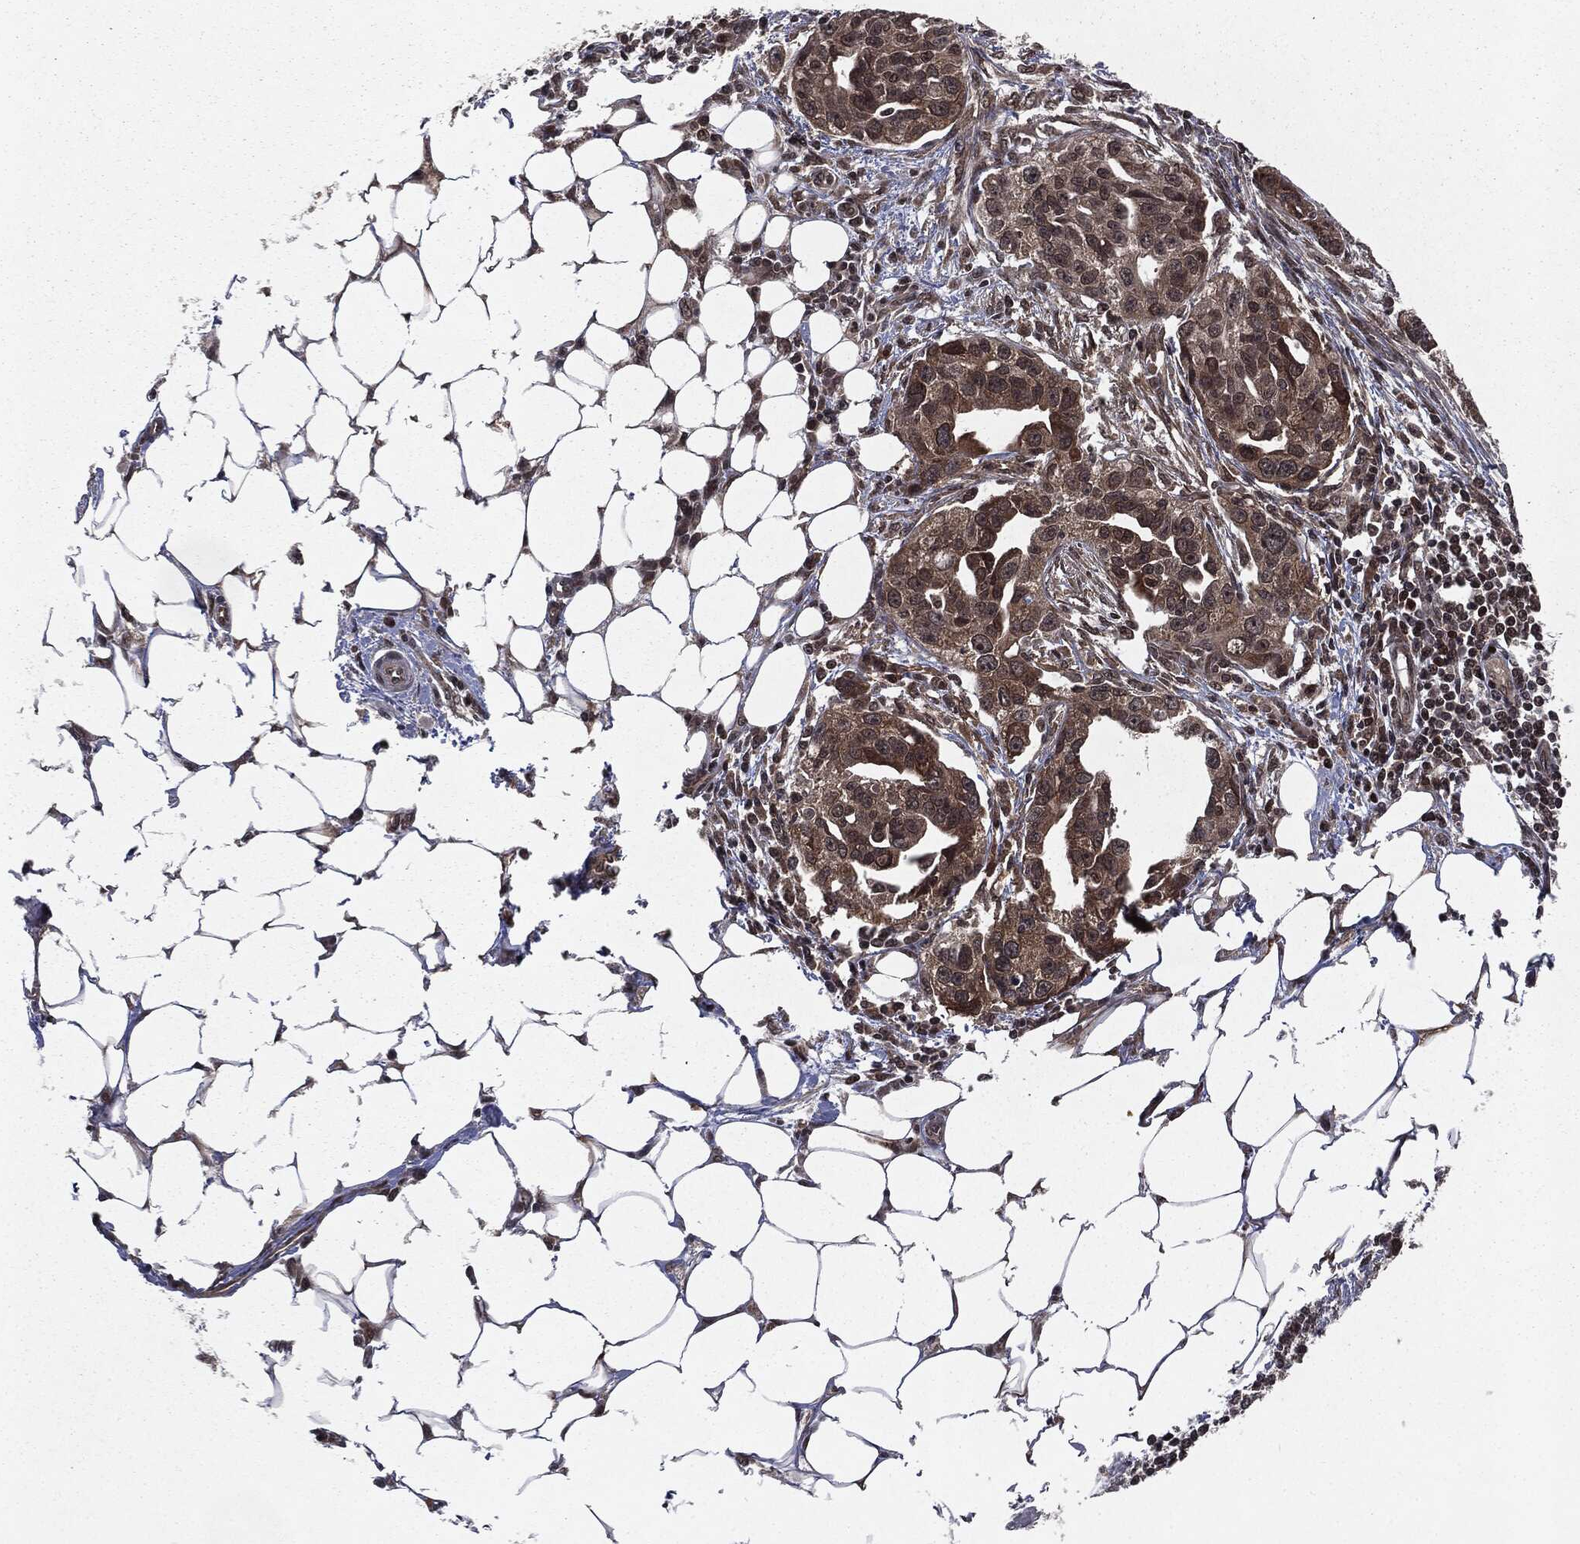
{"staining": {"intensity": "strong", "quantity": "25%-75%", "location": "cytoplasmic/membranous"}, "tissue": "ovarian cancer", "cell_type": "Tumor cells", "image_type": "cancer", "snomed": [{"axis": "morphology", "description": "Carcinoma, endometroid"}, {"axis": "morphology", "description": "Cystadenocarcinoma, serous, NOS"}, {"axis": "topography", "description": "Ovary"}], "caption": "Strong cytoplasmic/membranous protein expression is appreciated in about 25%-75% of tumor cells in ovarian cancer. (IHC, brightfield microscopy, high magnification).", "gene": "STAU2", "patient": {"sex": "female", "age": 45}}